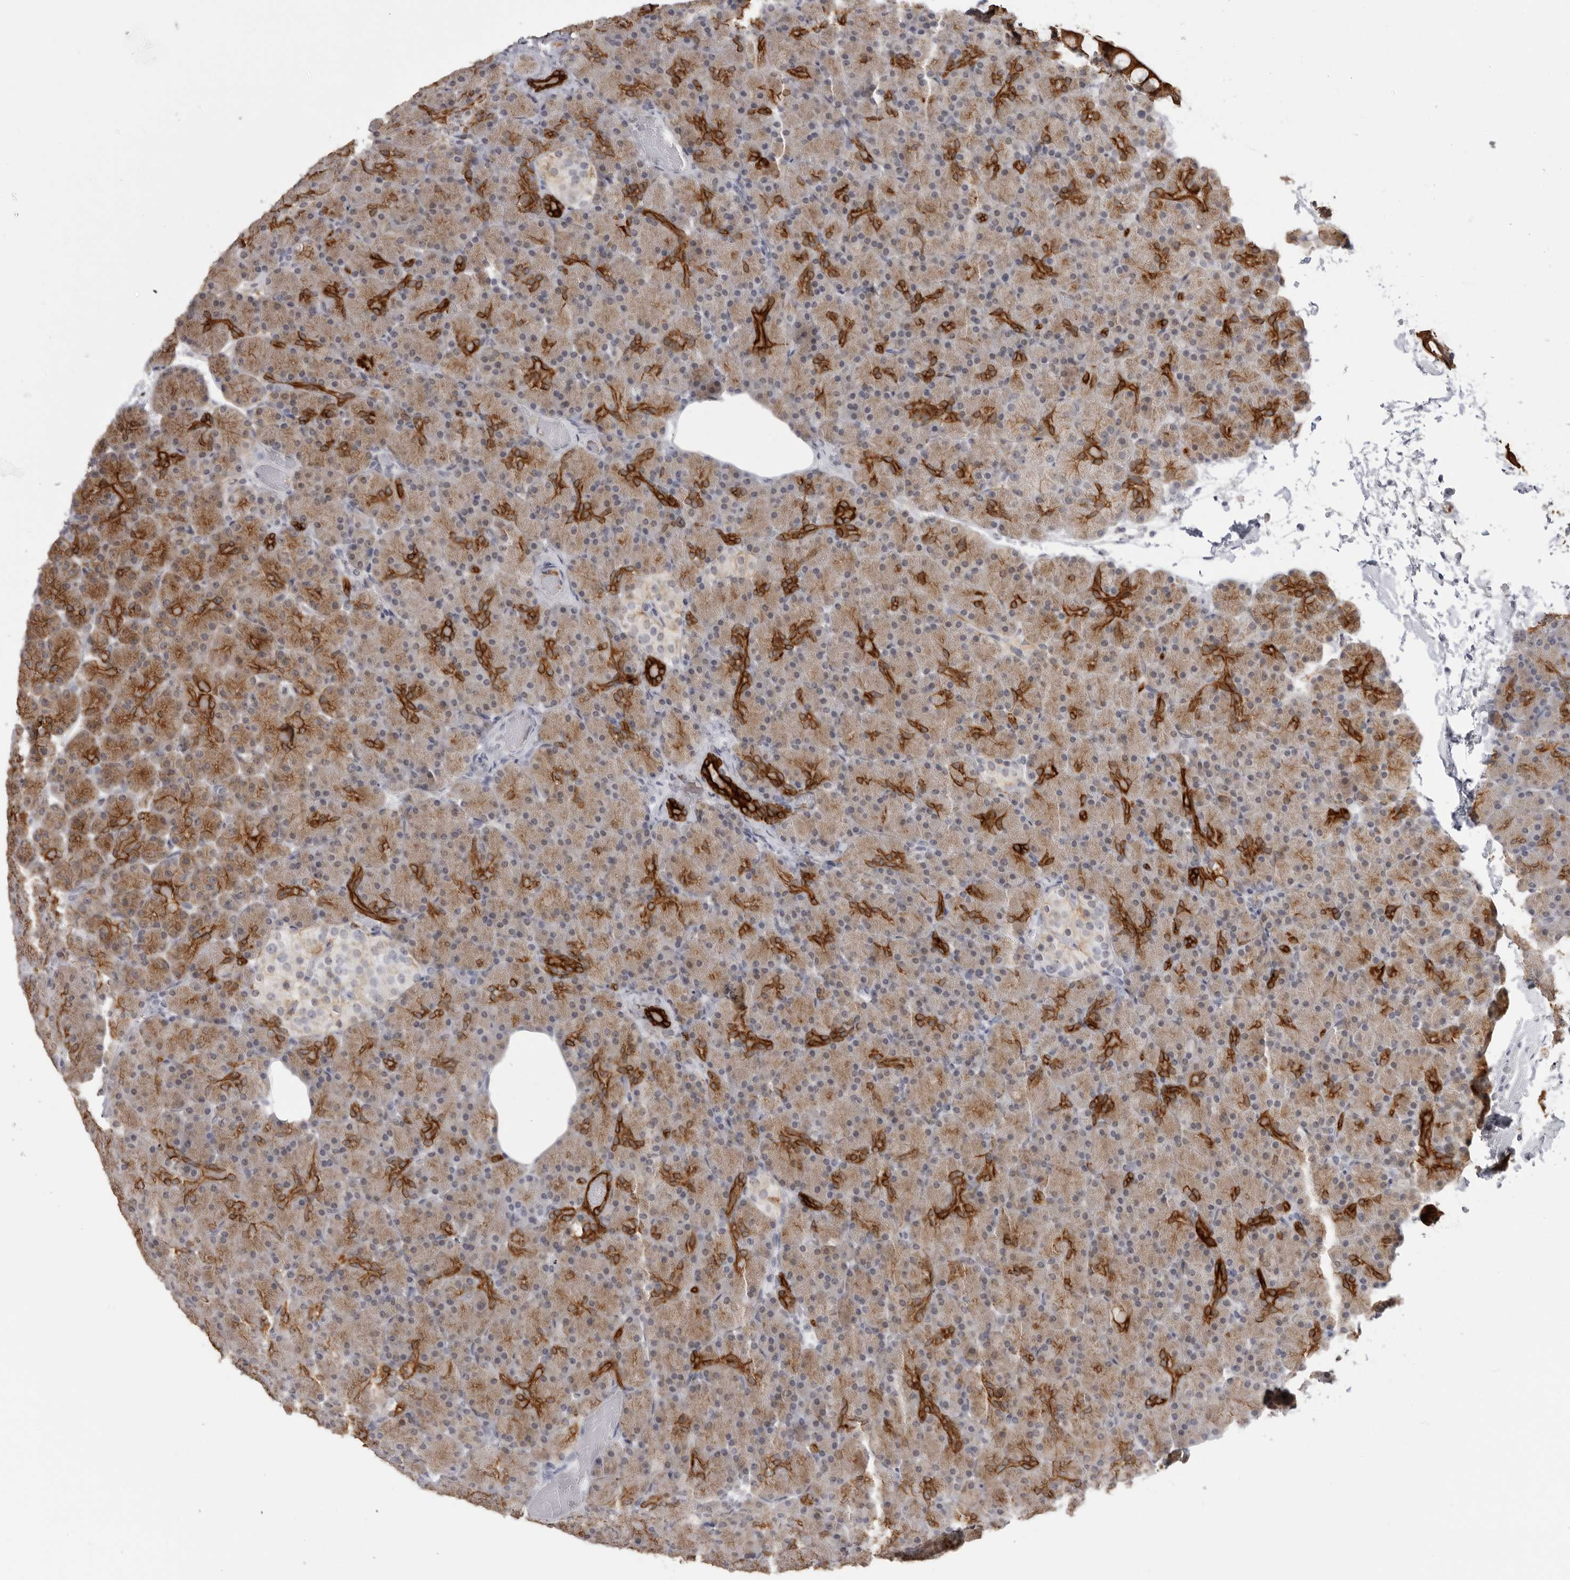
{"staining": {"intensity": "strong", "quantity": "25%-75%", "location": "cytoplasmic/membranous"}, "tissue": "pancreas", "cell_type": "Exocrine glandular cells", "image_type": "normal", "snomed": [{"axis": "morphology", "description": "Normal tissue, NOS"}, {"axis": "topography", "description": "Pancreas"}], "caption": "Immunohistochemical staining of benign human pancreas displays high levels of strong cytoplasmic/membranous positivity in approximately 25%-75% of exocrine glandular cells. The staining was performed using DAB (3,3'-diaminobenzidine), with brown indicating positive protein expression. Nuclei are stained blue with hematoxylin.", "gene": "SERPINF2", "patient": {"sex": "female", "age": 43}}